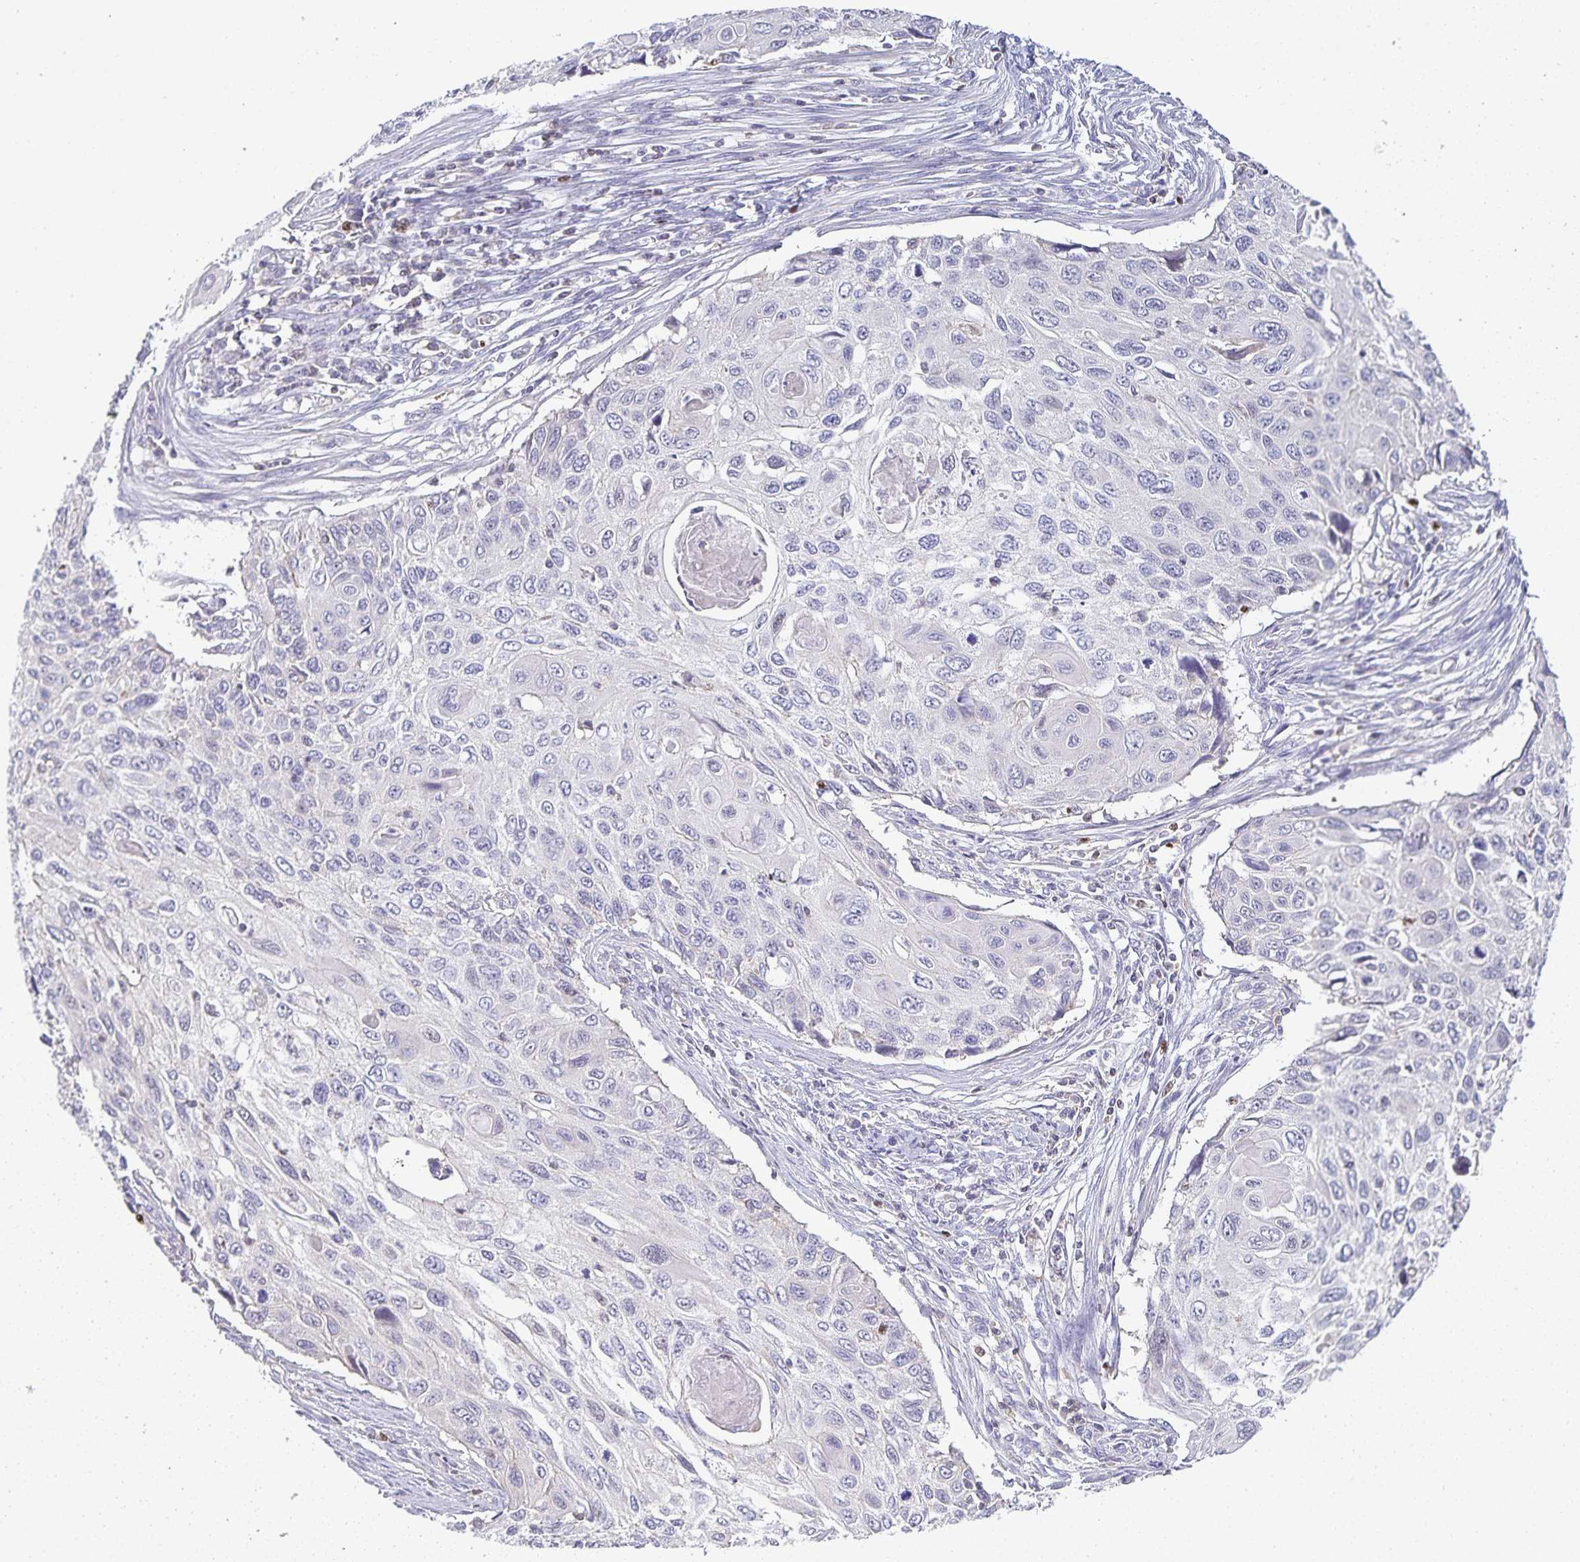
{"staining": {"intensity": "negative", "quantity": "none", "location": "none"}, "tissue": "cervical cancer", "cell_type": "Tumor cells", "image_type": "cancer", "snomed": [{"axis": "morphology", "description": "Squamous cell carcinoma, NOS"}, {"axis": "topography", "description": "Cervix"}], "caption": "A high-resolution photomicrograph shows immunohistochemistry staining of squamous cell carcinoma (cervical), which demonstrates no significant expression in tumor cells. (DAB IHC, high magnification).", "gene": "GATA3", "patient": {"sex": "female", "age": 70}}